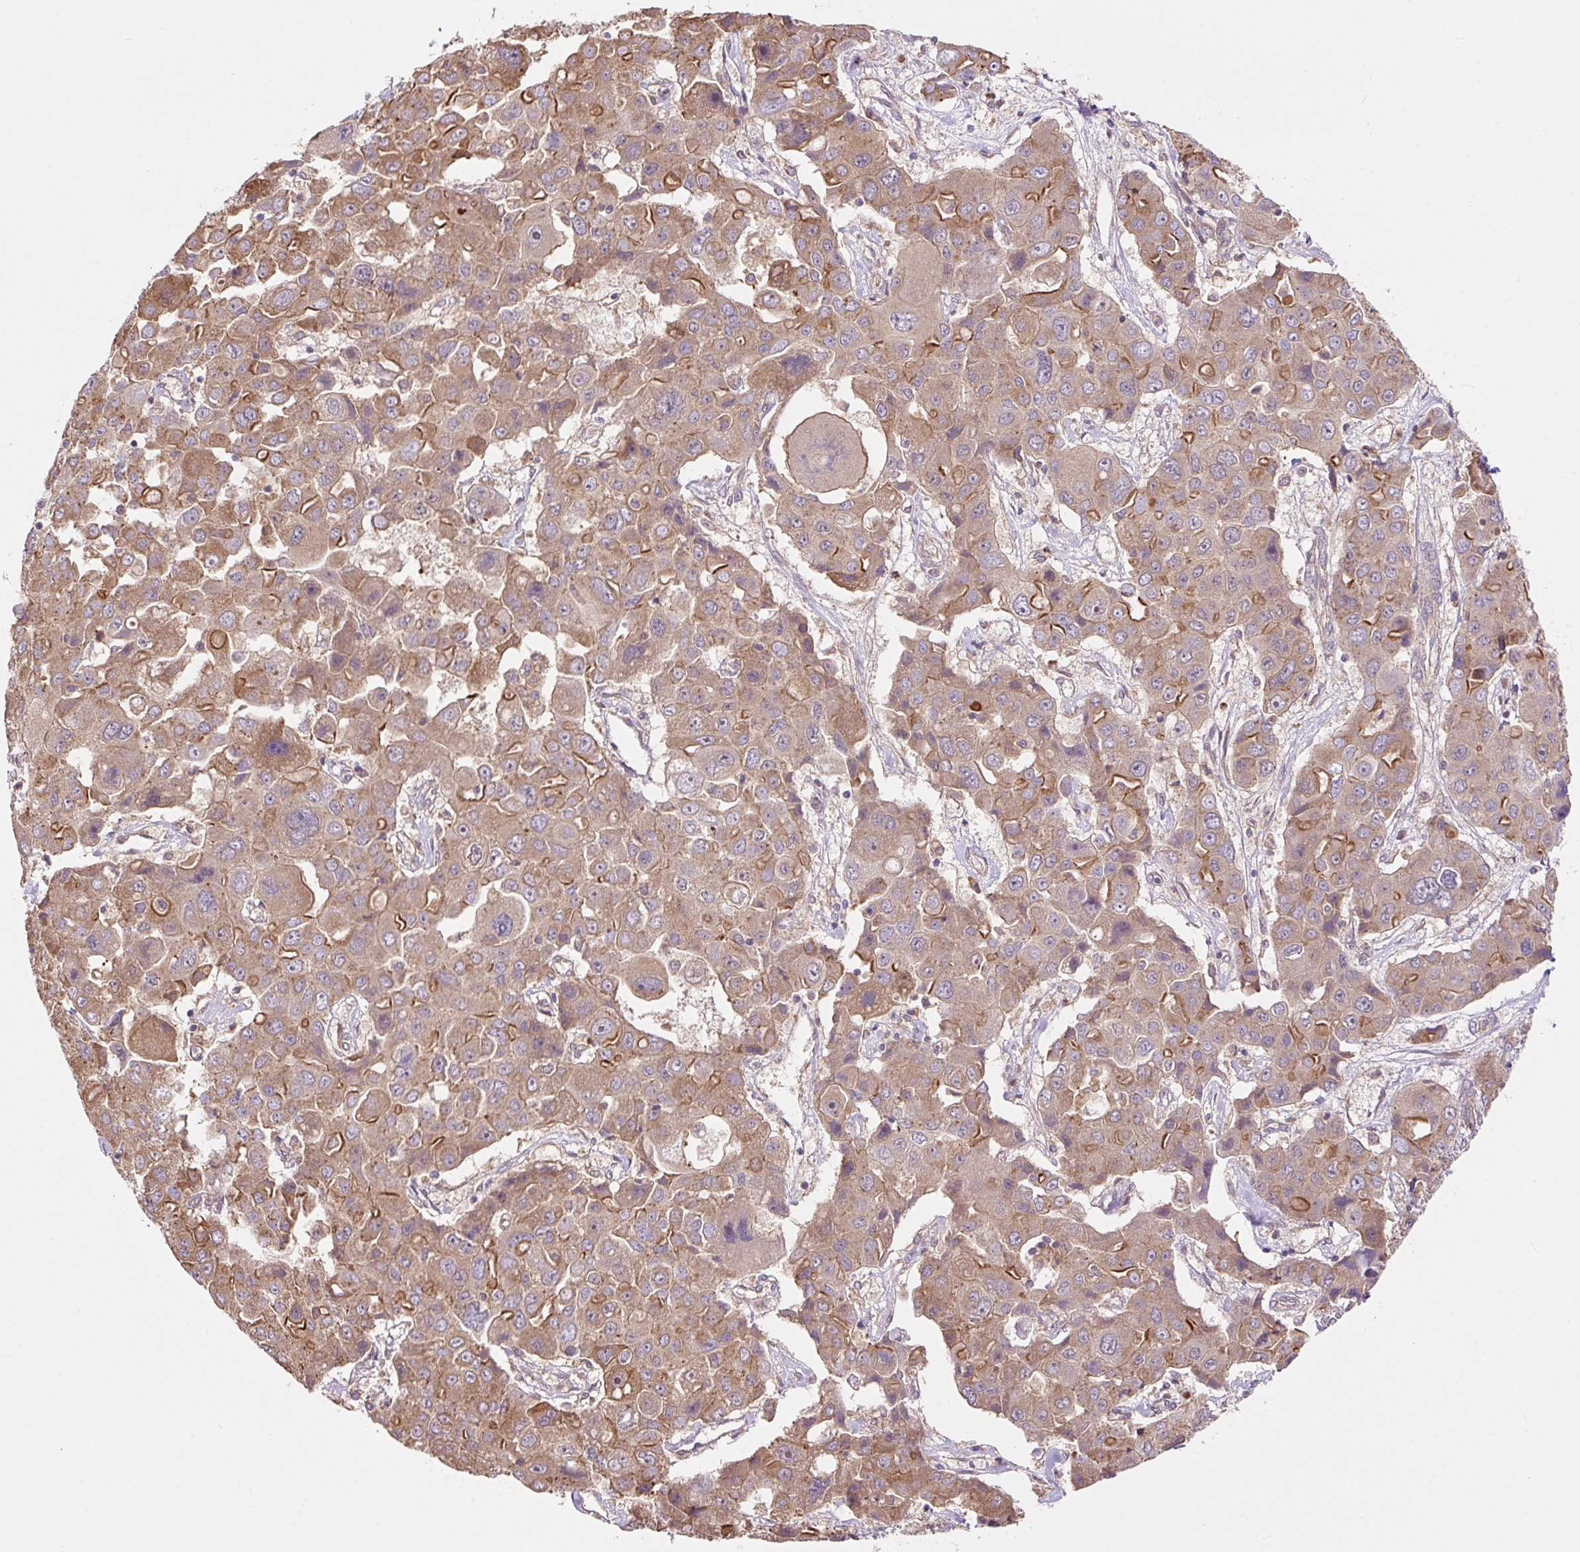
{"staining": {"intensity": "moderate", "quantity": ">75%", "location": "cytoplasmic/membranous"}, "tissue": "liver cancer", "cell_type": "Tumor cells", "image_type": "cancer", "snomed": [{"axis": "morphology", "description": "Cholangiocarcinoma"}, {"axis": "topography", "description": "Liver"}], "caption": "Moderate cytoplasmic/membranous staining for a protein is seen in approximately >75% of tumor cells of liver cancer (cholangiocarcinoma) using IHC.", "gene": "TRIAP1", "patient": {"sex": "male", "age": 67}}